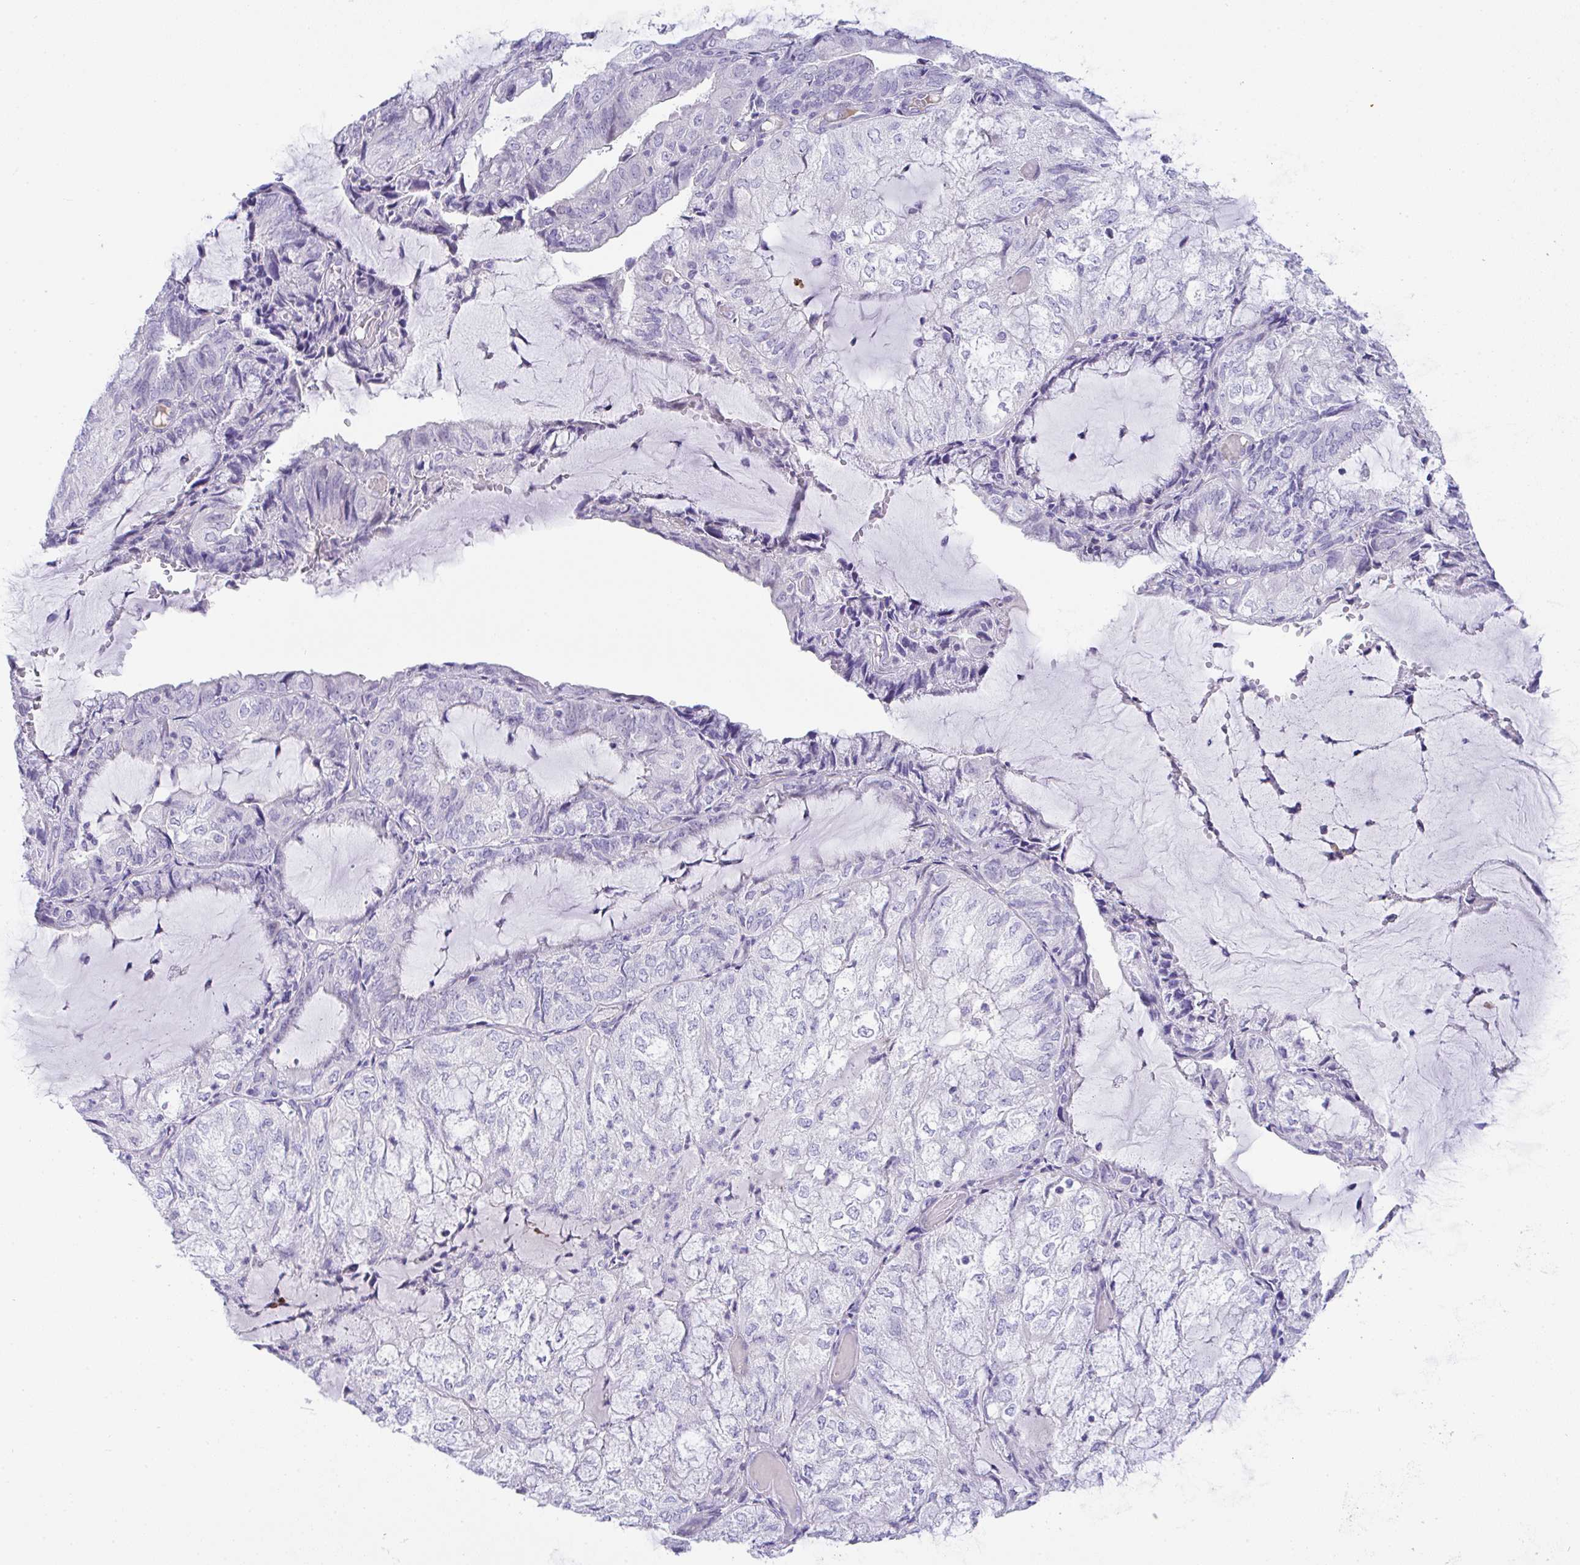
{"staining": {"intensity": "negative", "quantity": "none", "location": "none"}, "tissue": "endometrial cancer", "cell_type": "Tumor cells", "image_type": "cancer", "snomed": [{"axis": "morphology", "description": "Adenocarcinoma, NOS"}, {"axis": "topography", "description": "Endometrium"}], "caption": "Tumor cells show no significant positivity in endometrial cancer (adenocarcinoma). (DAB immunohistochemistry (IHC) with hematoxylin counter stain).", "gene": "KMT2E", "patient": {"sex": "female", "age": 81}}